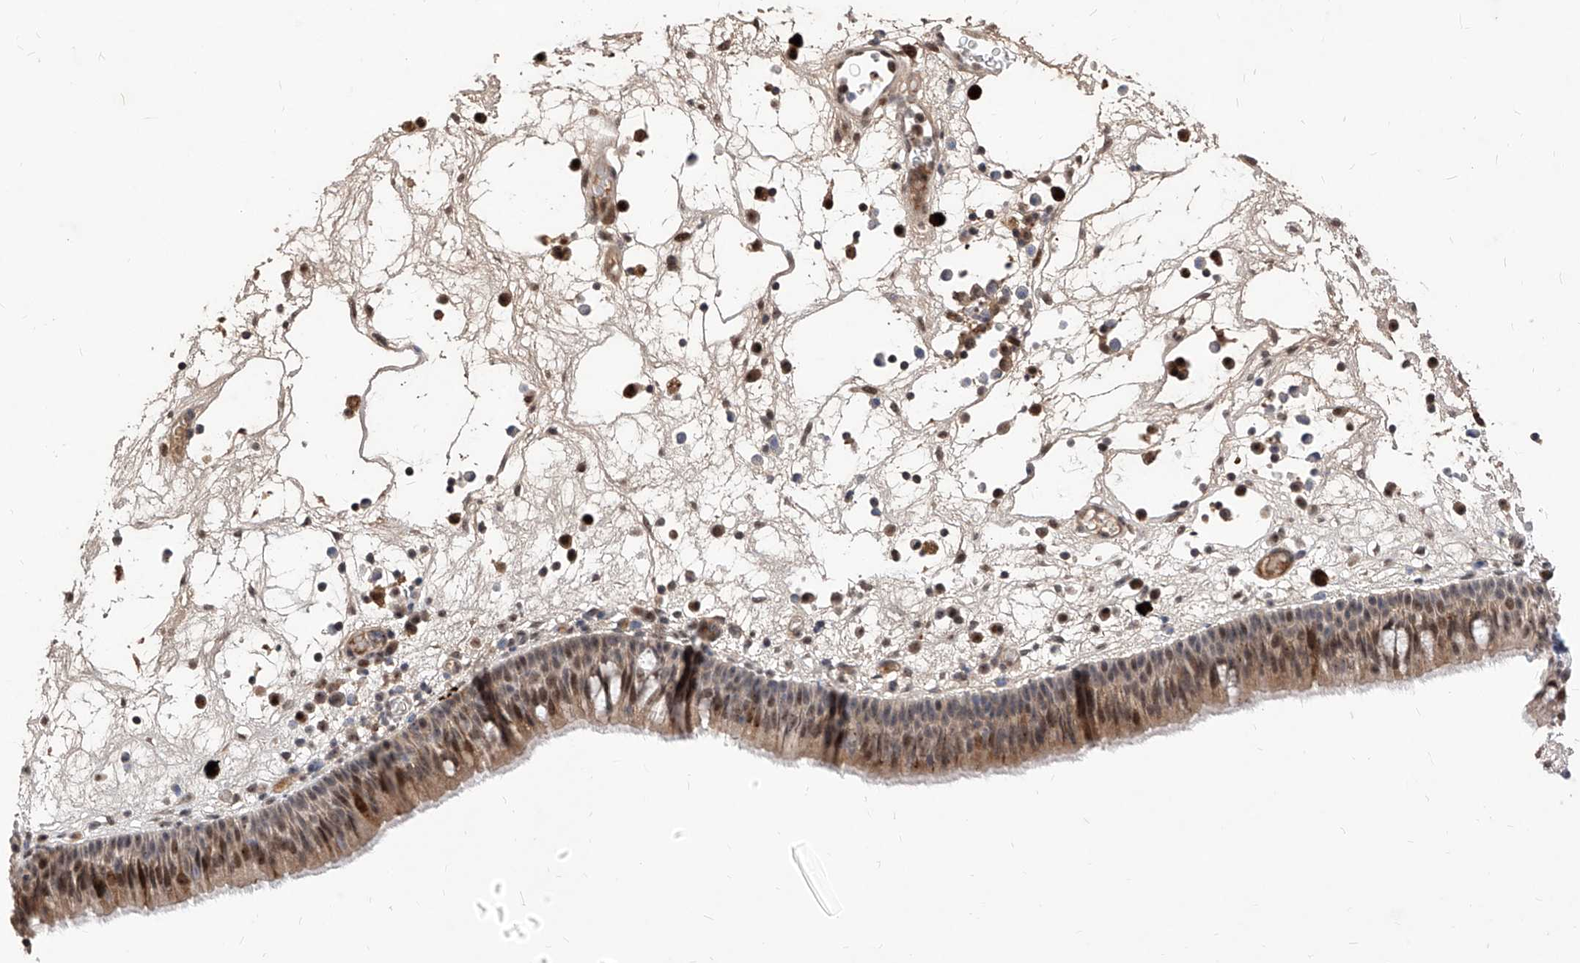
{"staining": {"intensity": "moderate", "quantity": "25%-75%", "location": "cytoplasmic/membranous,nuclear"}, "tissue": "nasopharynx", "cell_type": "Respiratory epithelial cells", "image_type": "normal", "snomed": [{"axis": "morphology", "description": "Normal tissue, NOS"}, {"axis": "morphology", "description": "Inflammation, NOS"}, {"axis": "morphology", "description": "Malignant melanoma, Metastatic site"}, {"axis": "topography", "description": "Nasopharynx"}], "caption": "There is medium levels of moderate cytoplasmic/membranous,nuclear positivity in respiratory epithelial cells of unremarkable nasopharynx, as demonstrated by immunohistochemical staining (brown color).", "gene": "LGR4", "patient": {"sex": "male", "age": 70}}